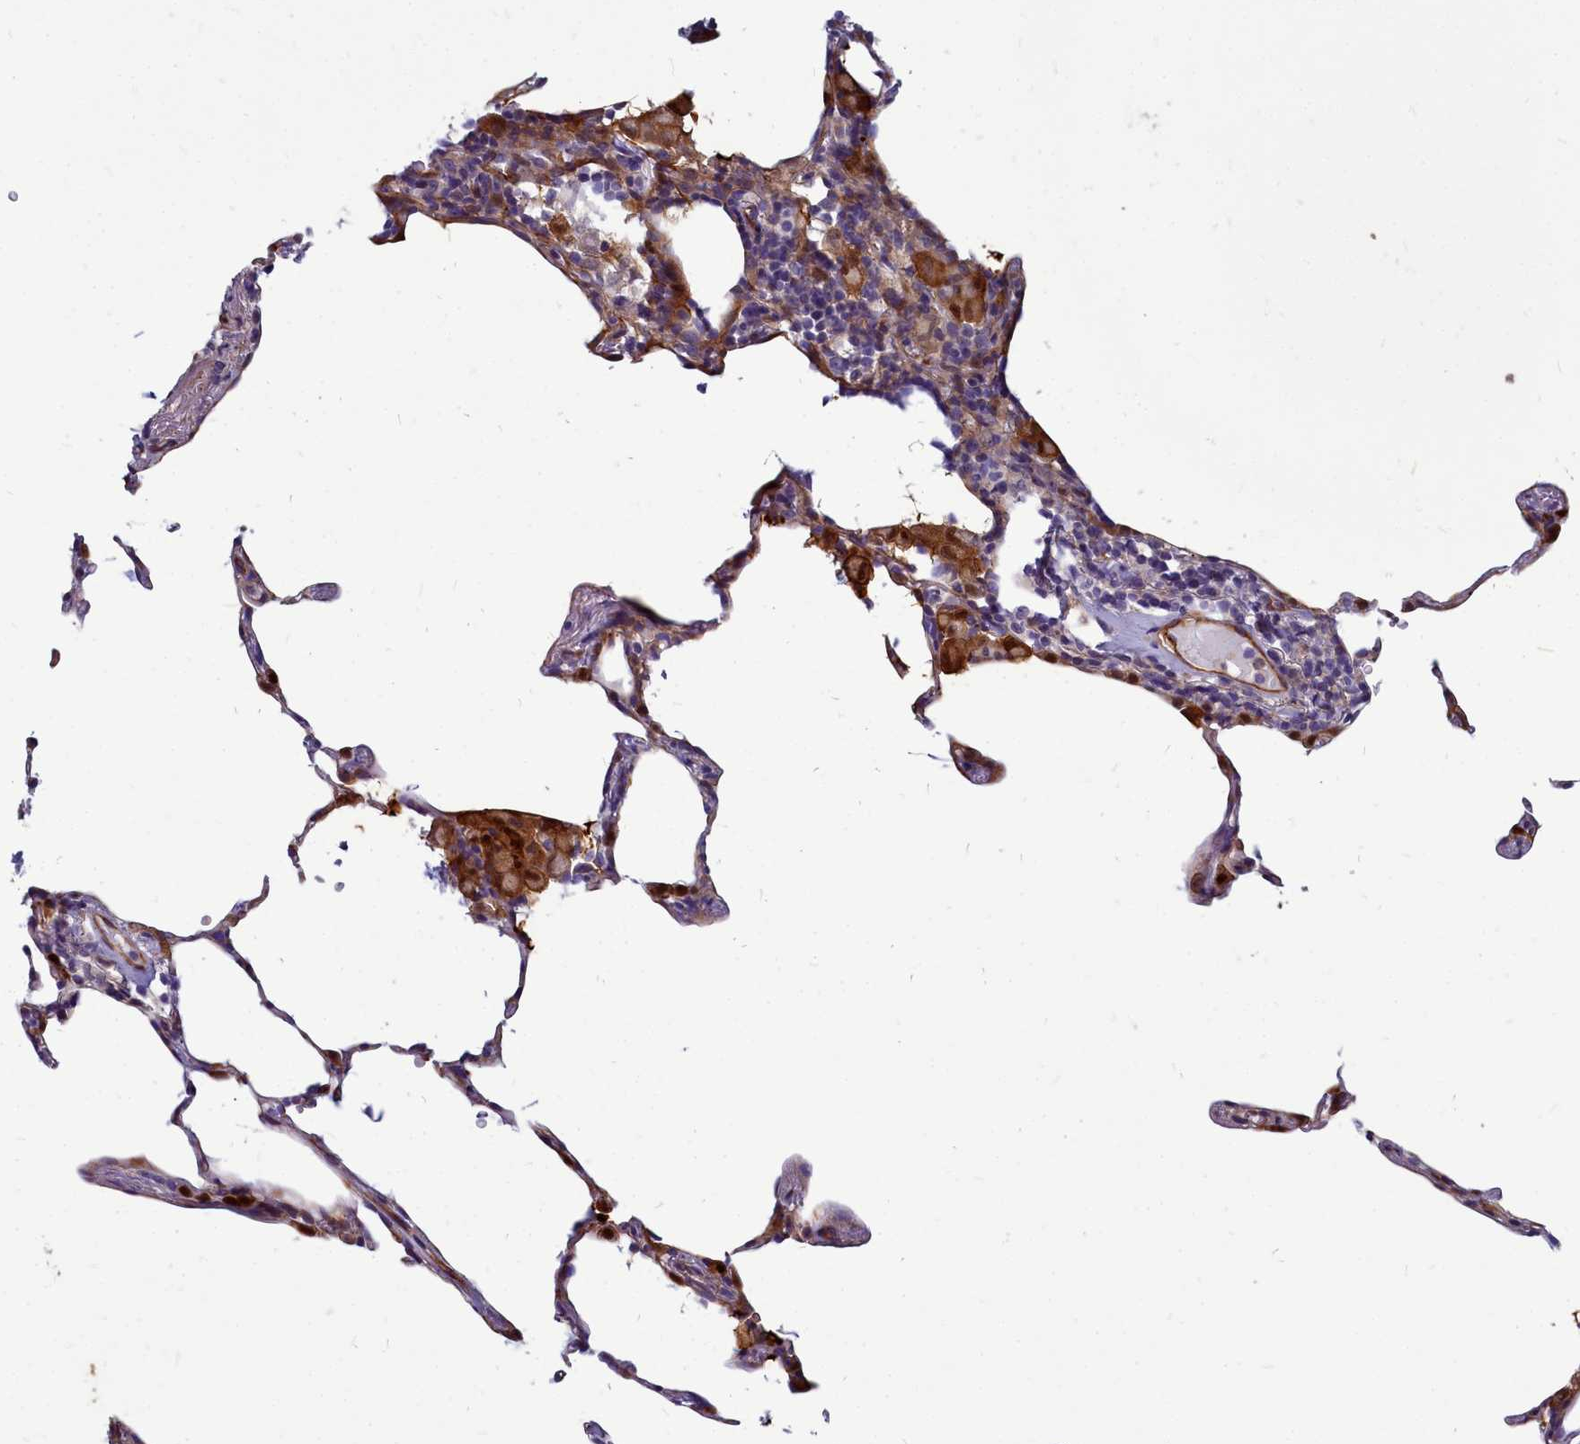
{"staining": {"intensity": "moderate", "quantity": "<25%", "location": "cytoplasmic/membranous,nuclear"}, "tissue": "lung", "cell_type": "Alveolar cells", "image_type": "normal", "snomed": [{"axis": "morphology", "description": "Normal tissue, NOS"}, {"axis": "topography", "description": "Lung"}], "caption": "This photomicrograph displays IHC staining of normal human lung, with low moderate cytoplasmic/membranous,nuclear expression in approximately <25% of alveolar cells.", "gene": "TTC5", "patient": {"sex": "female", "age": 57}}